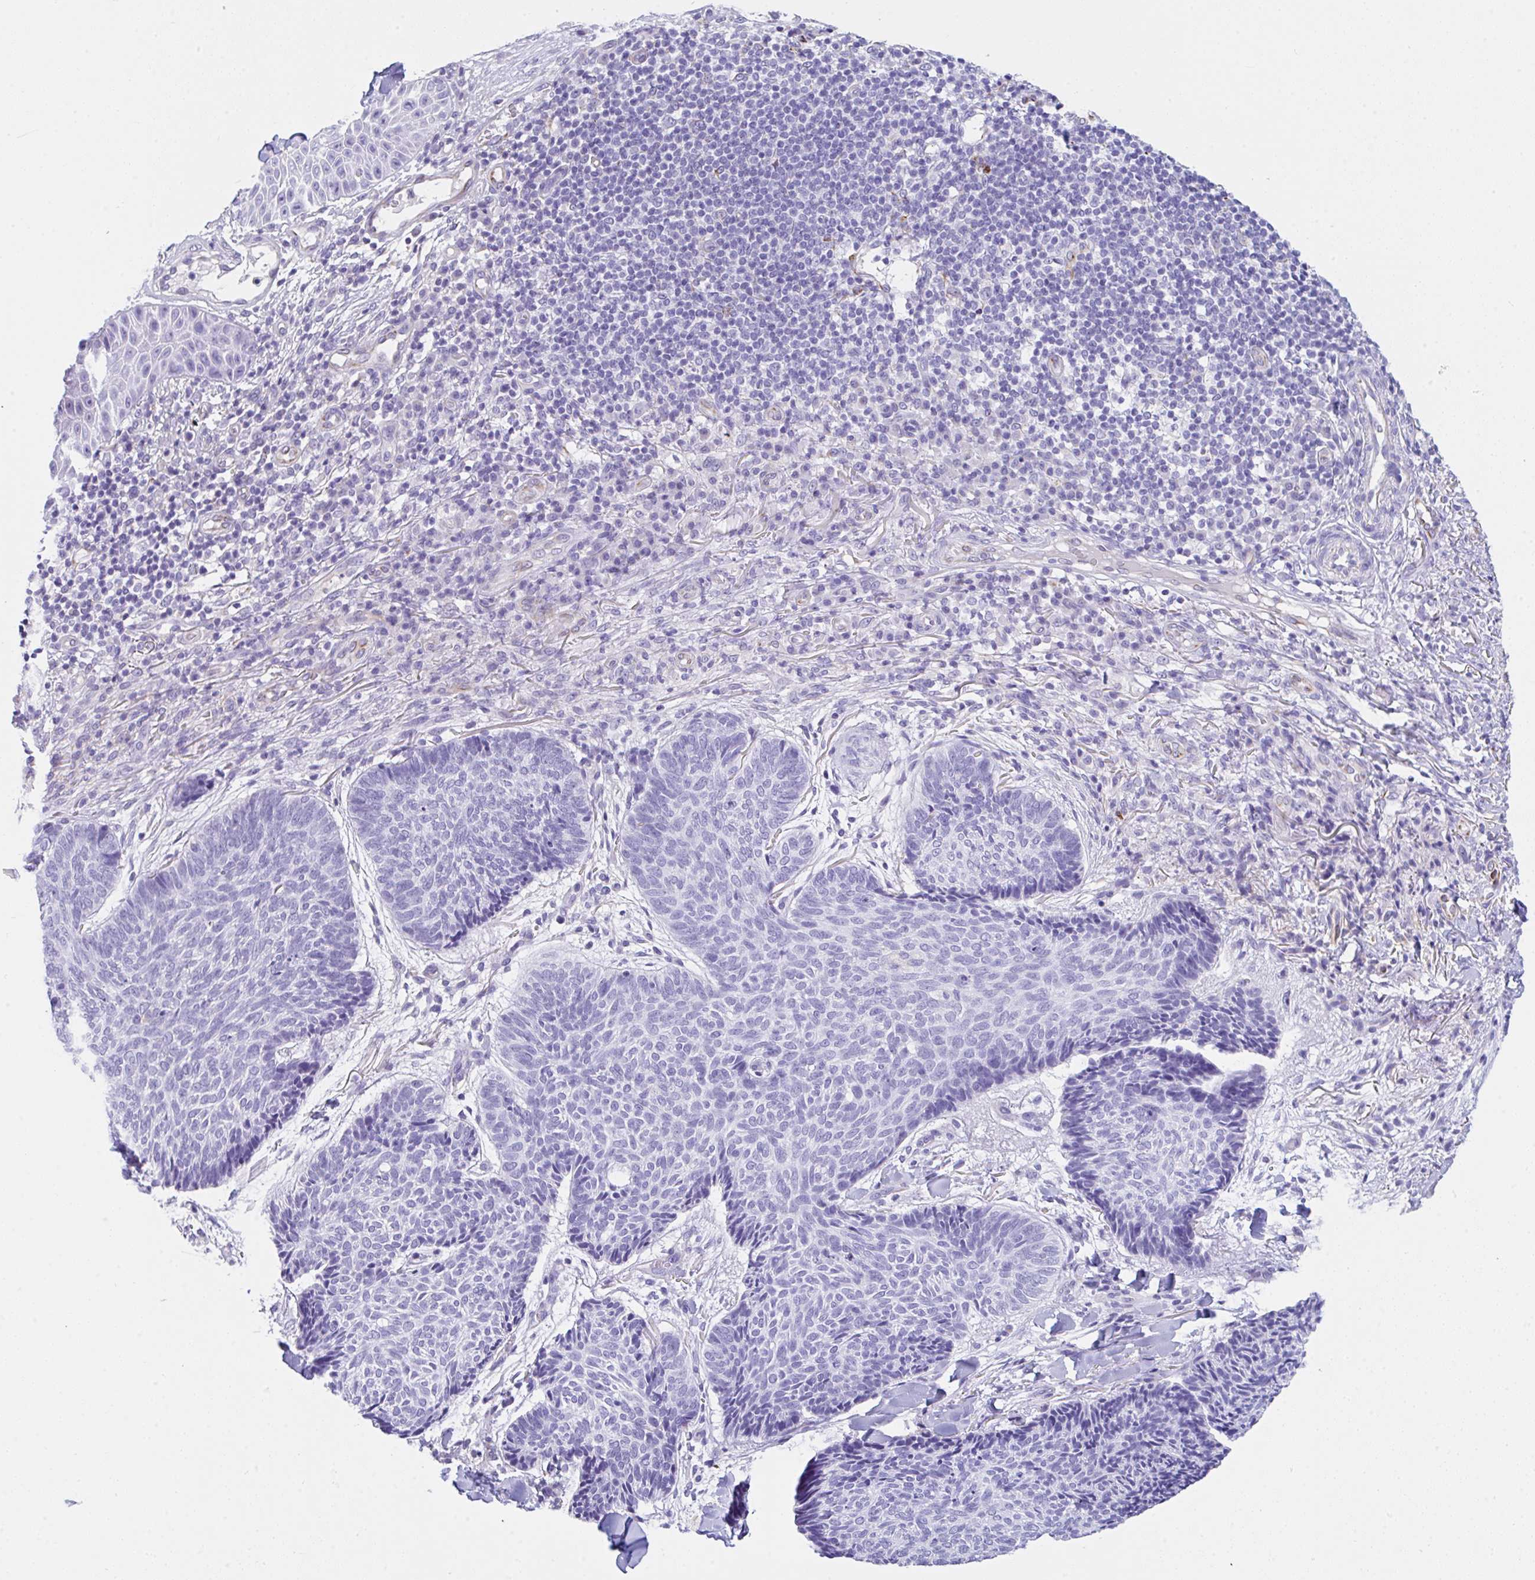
{"staining": {"intensity": "negative", "quantity": "none", "location": "none"}, "tissue": "skin cancer", "cell_type": "Tumor cells", "image_type": "cancer", "snomed": [{"axis": "morphology", "description": "Normal tissue, NOS"}, {"axis": "morphology", "description": "Basal cell carcinoma"}, {"axis": "topography", "description": "Skin"}], "caption": "Protein analysis of skin cancer (basal cell carcinoma) exhibits no significant positivity in tumor cells.", "gene": "NDUFAF8", "patient": {"sex": "male", "age": 50}}